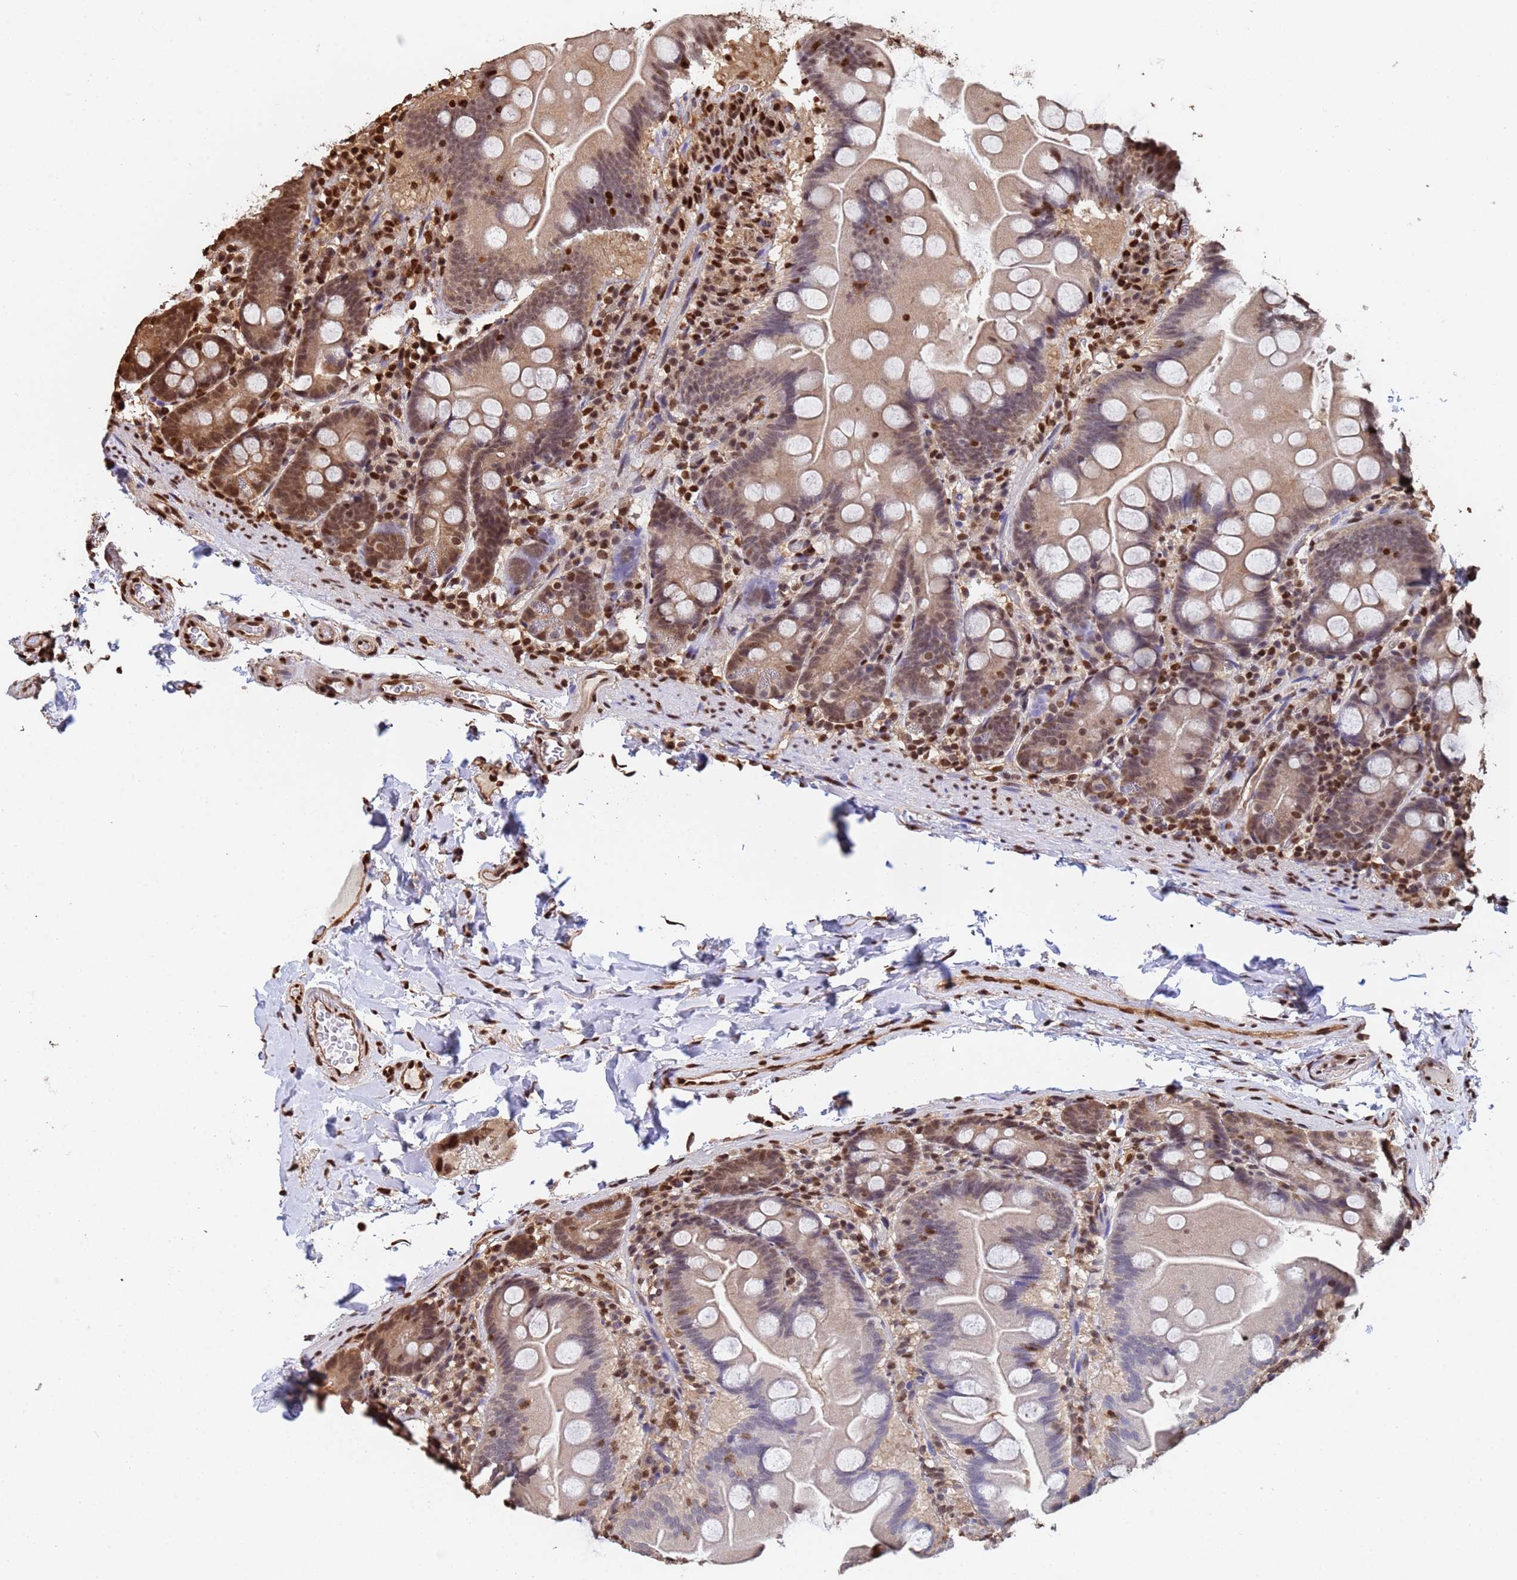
{"staining": {"intensity": "moderate", "quantity": "25%-75%", "location": "nuclear"}, "tissue": "small intestine", "cell_type": "Glandular cells", "image_type": "normal", "snomed": [{"axis": "morphology", "description": "Normal tissue, NOS"}, {"axis": "topography", "description": "Small intestine"}], "caption": "Brown immunohistochemical staining in unremarkable human small intestine reveals moderate nuclear expression in about 25%-75% of glandular cells. The staining is performed using DAB (3,3'-diaminobenzidine) brown chromogen to label protein expression. The nuclei are counter-stained blue using hematoxylin.", "gene": "SUMO2", "patient": {"sex": "female", "age": 68}}